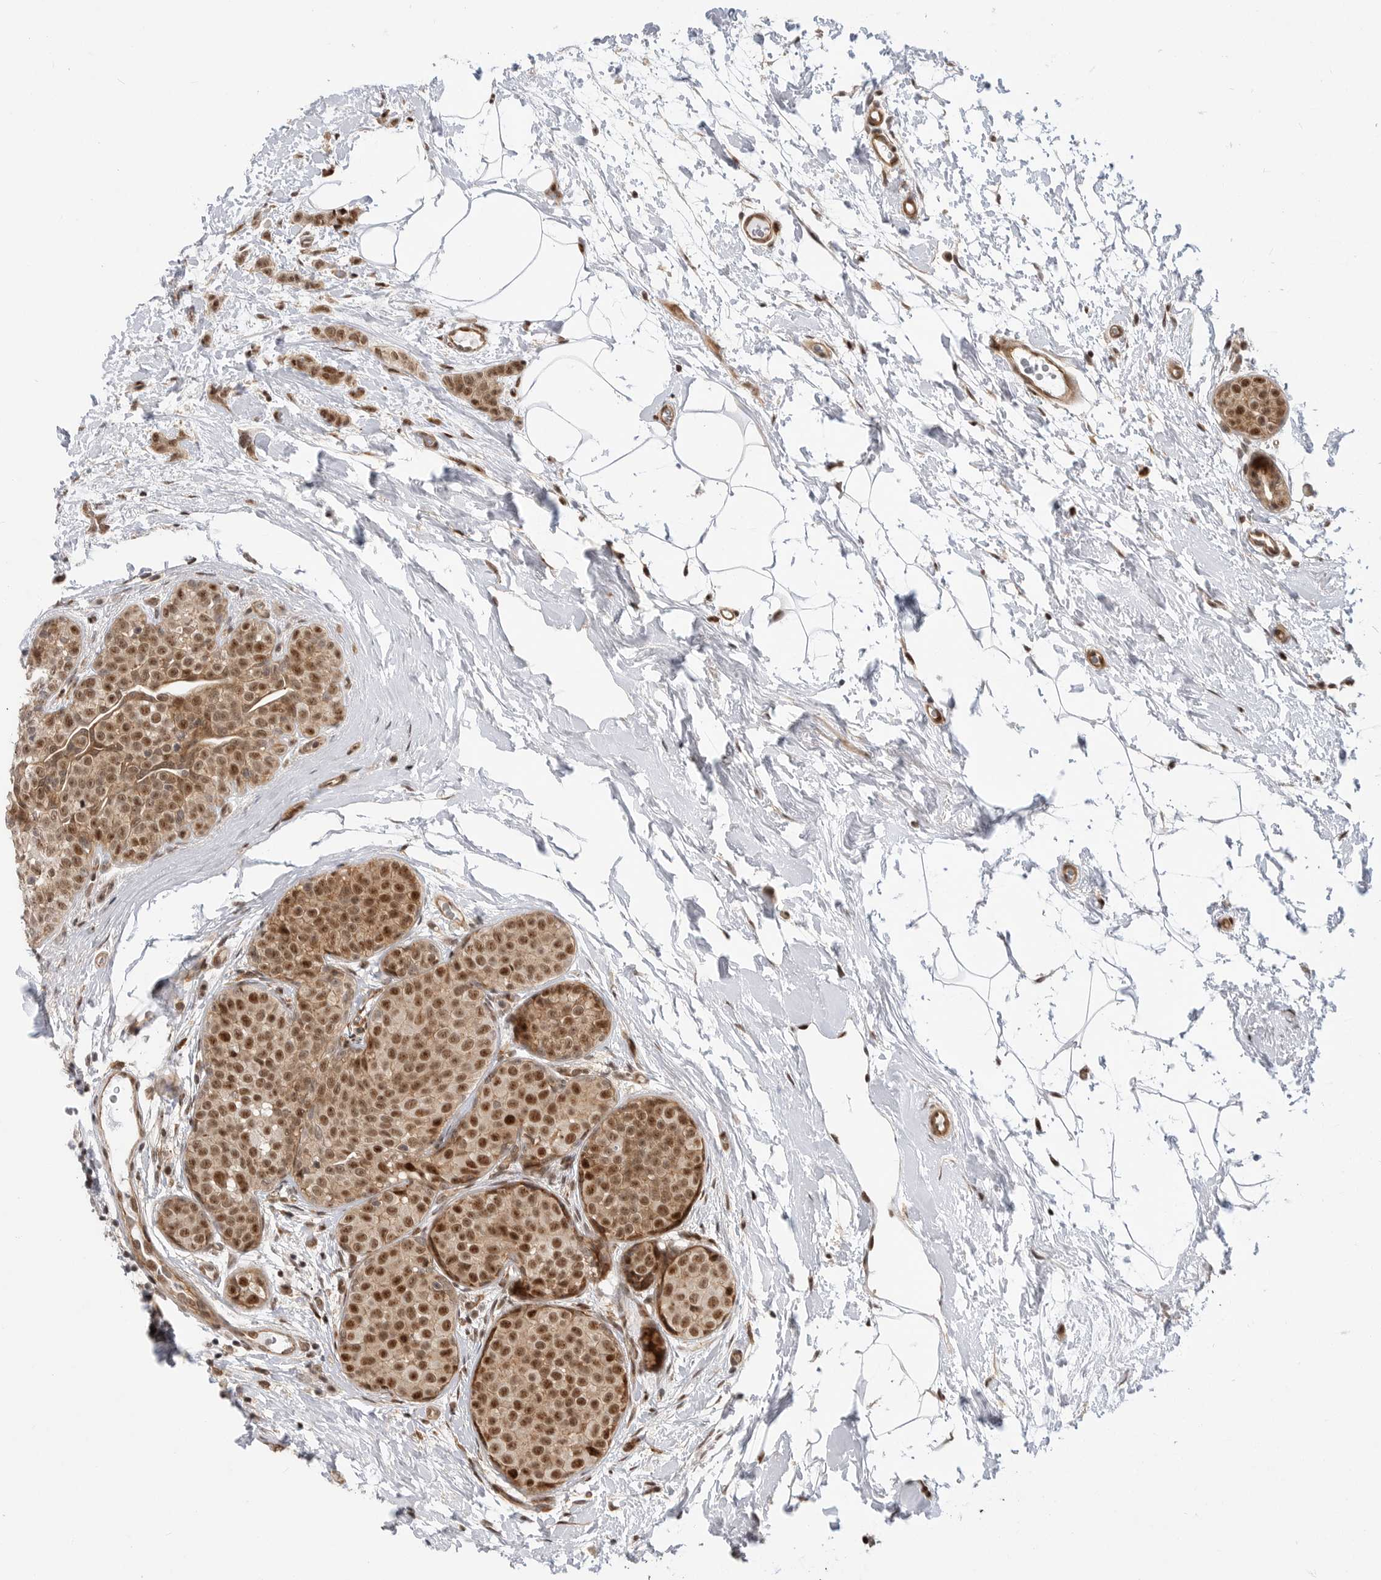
{"staining": {"intensity": "strong", "quantity": ">75%", "location": "cytoplasmic/membranous,nuclear"}, "tissue": "breast cancer", "cell_type": "Tumor cells", "image_type": "cancer", "snomed": [{"axis": "morphology", "description": "Lobular carcinoma, in situ"}, {"axis": "morphology", "description": "Lobular carcinoma"}, {"axis": "topography", "description": "Breast"}], "caption": "Lobular carcinoma (breast) stained with a brown dye reveals strong cytoplasmic/membranous and nuclear positive staining in about >75% of tumor cells.", "gene": "GPATCH2", "patient": {"sex": "female", "age": 41}}